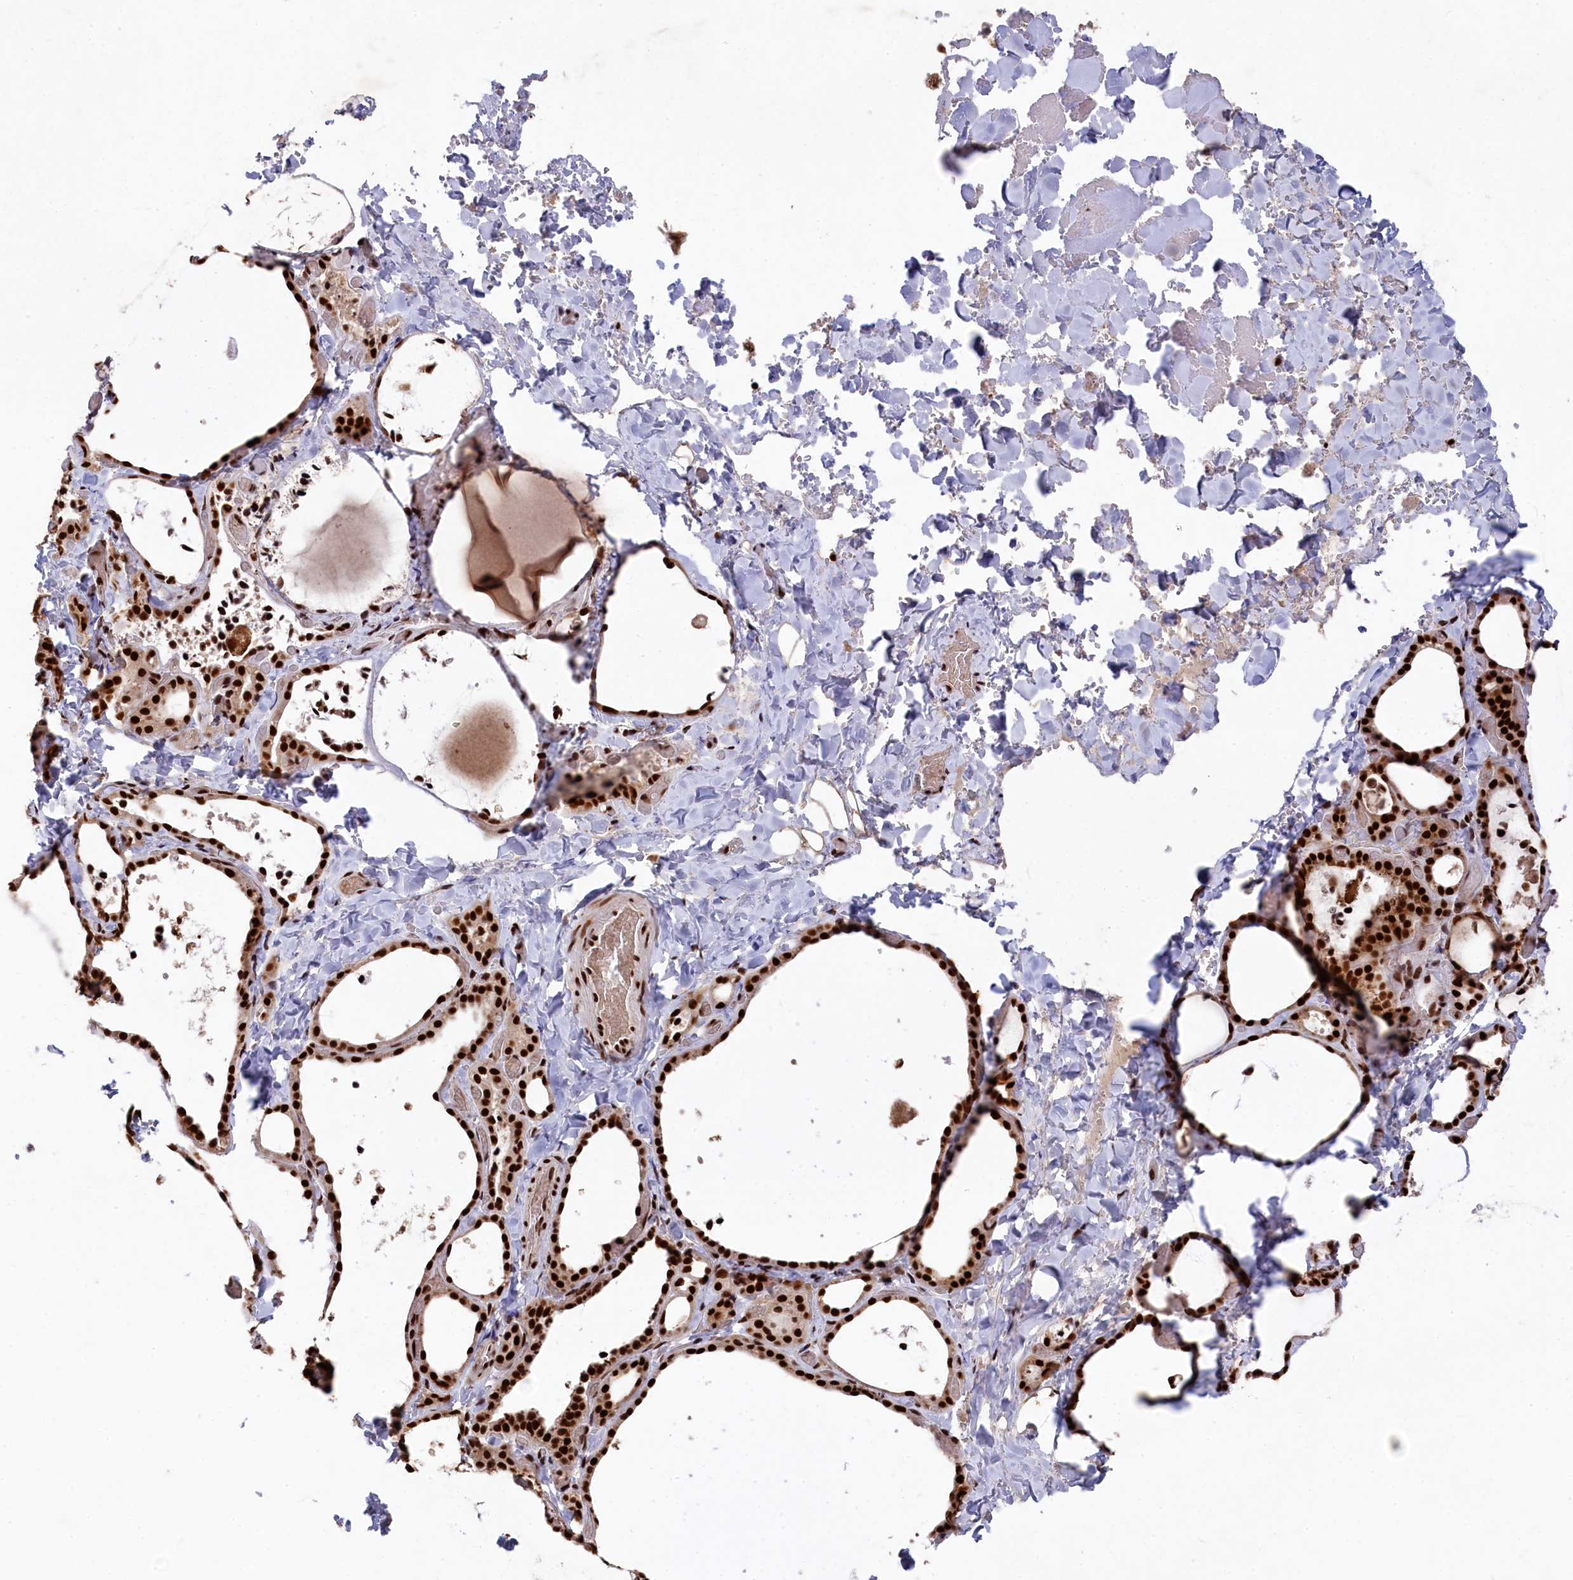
{"staining": {"intensity": "strong", "quantity": ">75%", "location": "nuclear"}, "tissue": "thyroid gland", "cell_type": "Glandular cells", "image_type": "normal", "snomed": [{"axis": "morphology", "description": "Normal tissue, NOS"}, {"axis": "topography", "description": "Thyroid gland"}], "caption": "About >75% of glandular cells in unremarkable thyroid gland exhibit strong nuclear protein staining as visualized by brown immunohistochemical staining.", "gene": "PRPF31", "patient": {"sex": "female", "age": 44}}